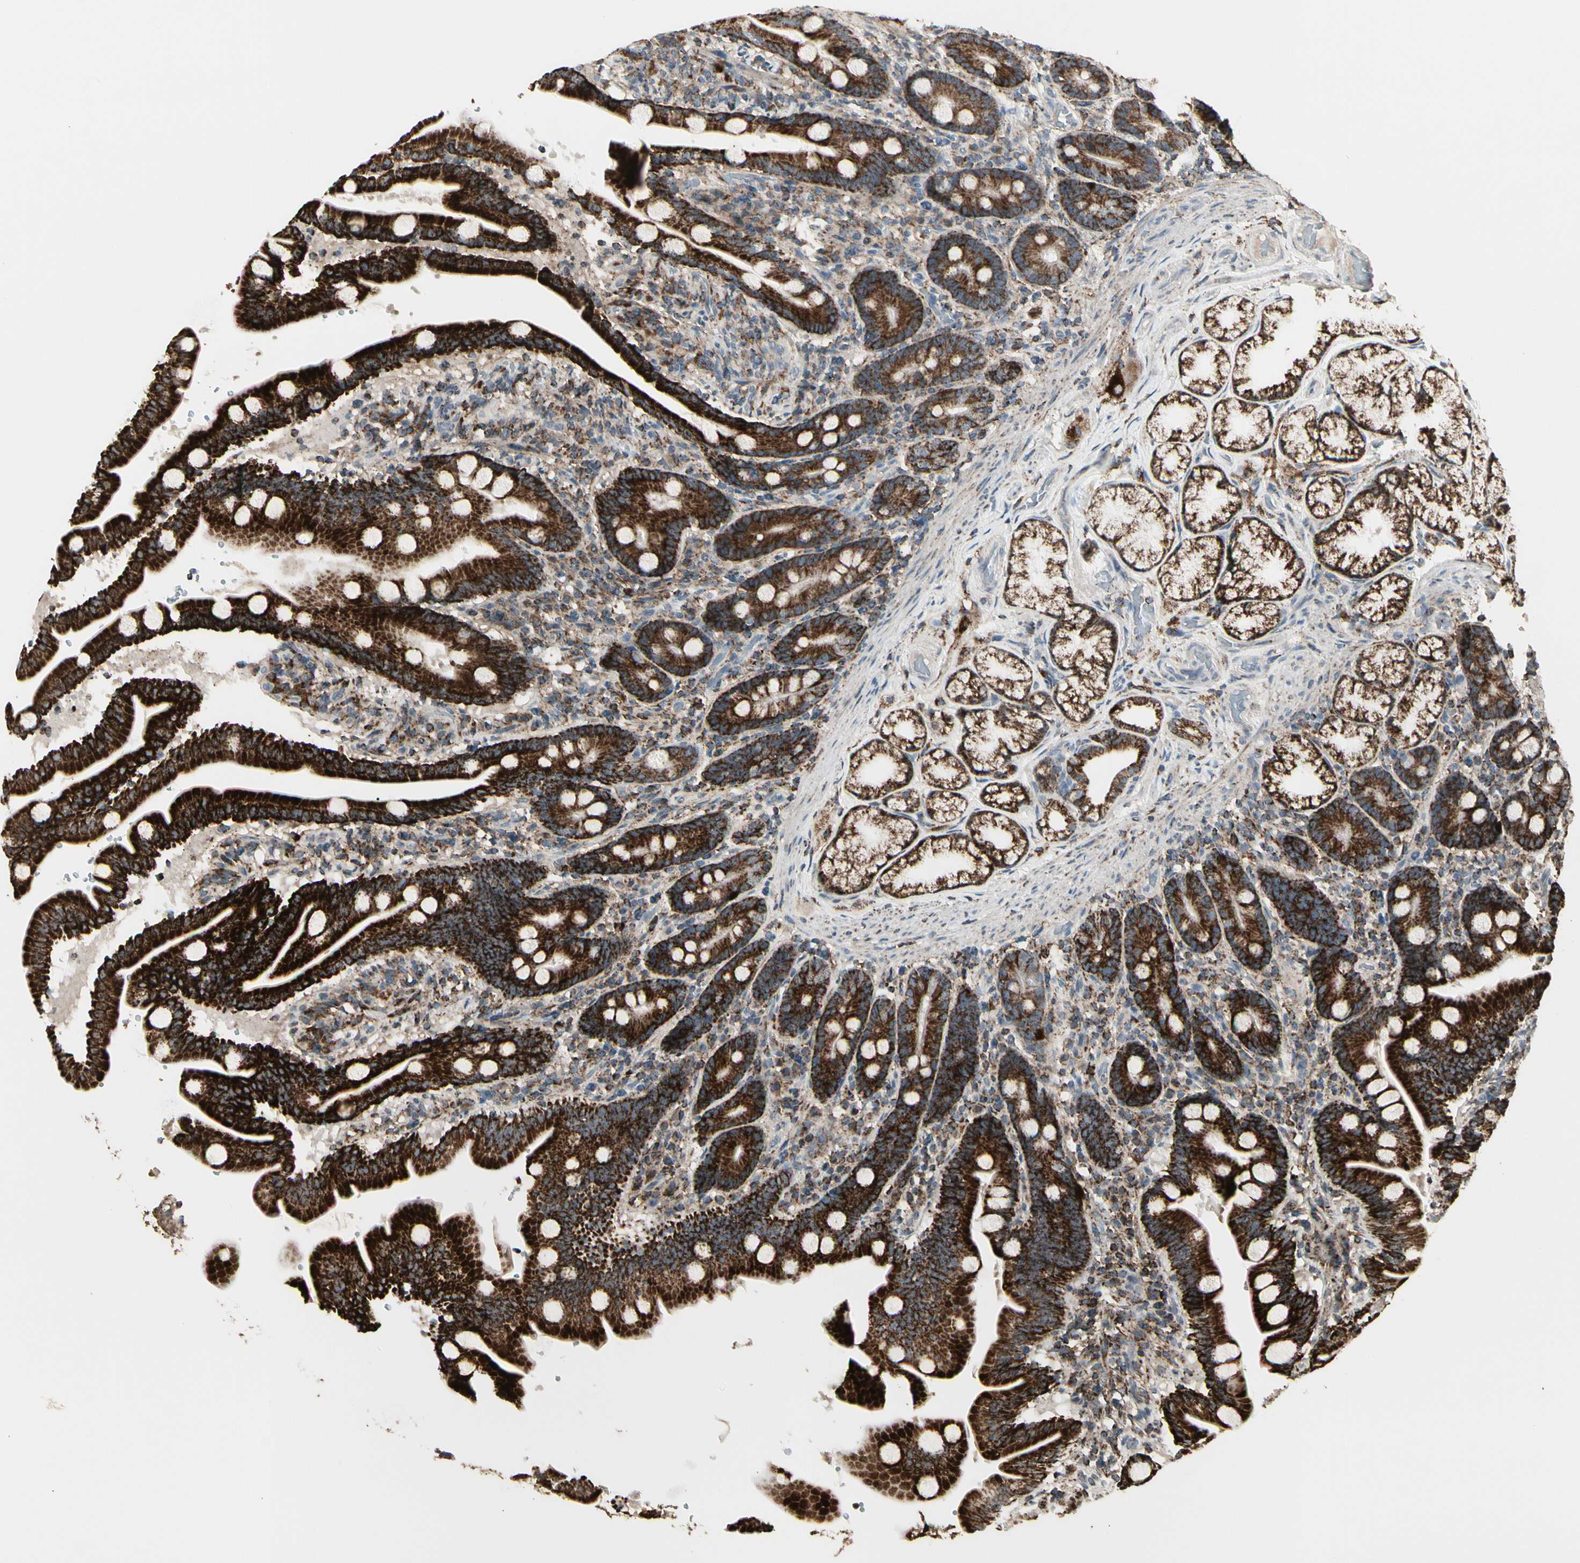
{"staining": {"intensity": "strong", "quantity": ">75%", "location": "cytoplasmic/membranous"}, "tissue": "duodenum", "cell_type": "Glandular cells", "image_type": "normal", "snomed": [{"axis": "morphology", "description": "Normal tissue, NOS"}, {"axis": "topography", "description": "Duodenum"}], "caption": "The photomicrograph exhibits immunohistochemical staining of unremarkable duodenum. There is strong cytoplasmic/membranous staining is seen in about >75% of glandular cells.", "gene": "TMEM176A", "patient": {"sex": "male", "age": 54}}